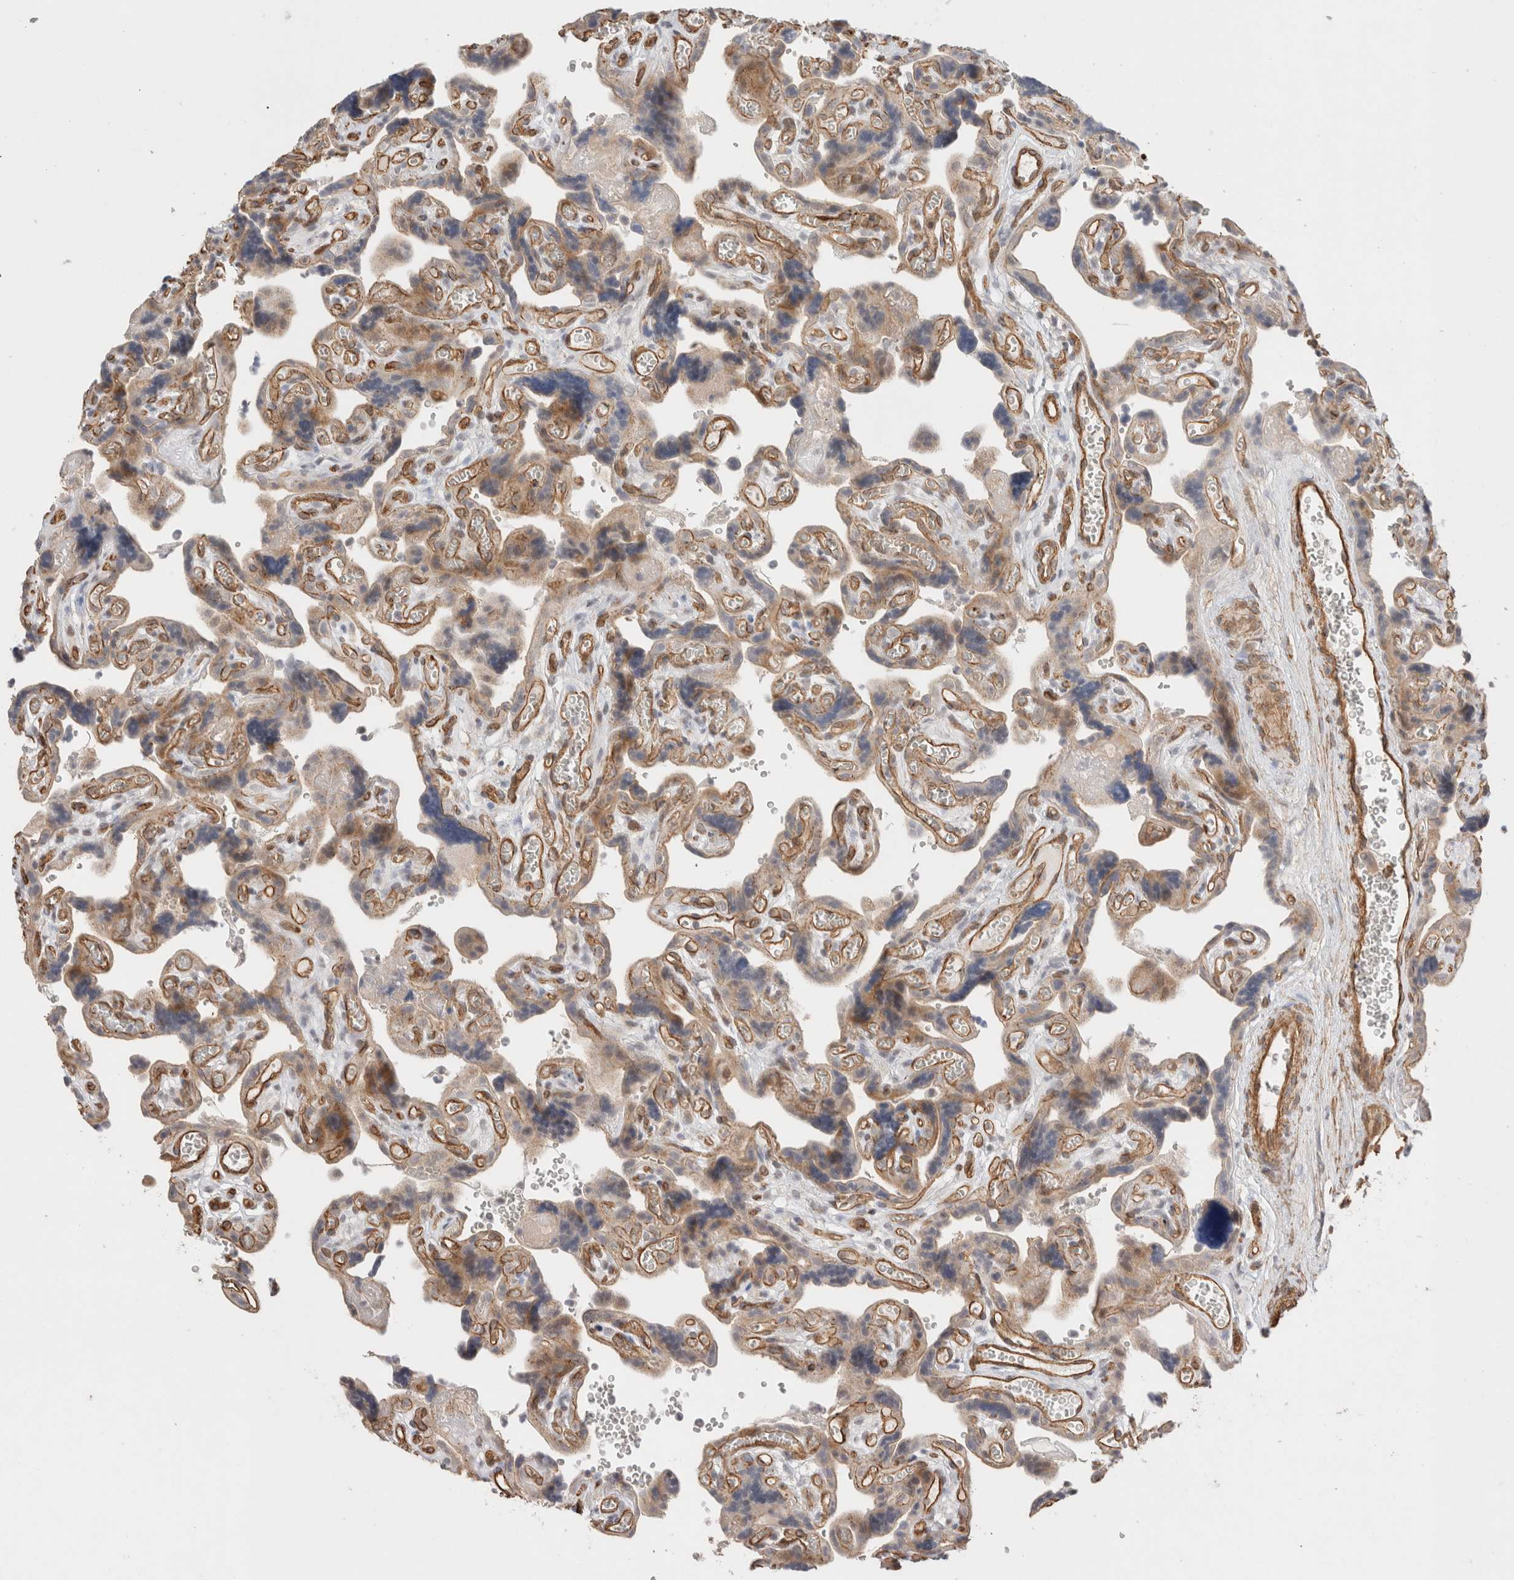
{"staining": {"intensity": "moderate", "quantity": "25%-75%", "location": "cytoplasmic/membranous"}, "tissue": "placenta", "cell_type": "Trophoblastic cells", "image_type": "normal", "snomed": [{"axis": "morphology", "description": "Normal tissue, NOS"}, {"axis": "topography", "description": "Placenta"}], "caption": "Protein staining exhibits moderate cytoplasmic/membranous staining in about 25%-75% of trophoblastic cells in unremarkable placenta. (Stains: DAB (3,3'-diaminobenzidine) in brown, nuclei in blue, Microscopy: brightfield microscopy at high magnification).", "gene": "CAAP1", "patient": {"sex": "female", "age": 30}}